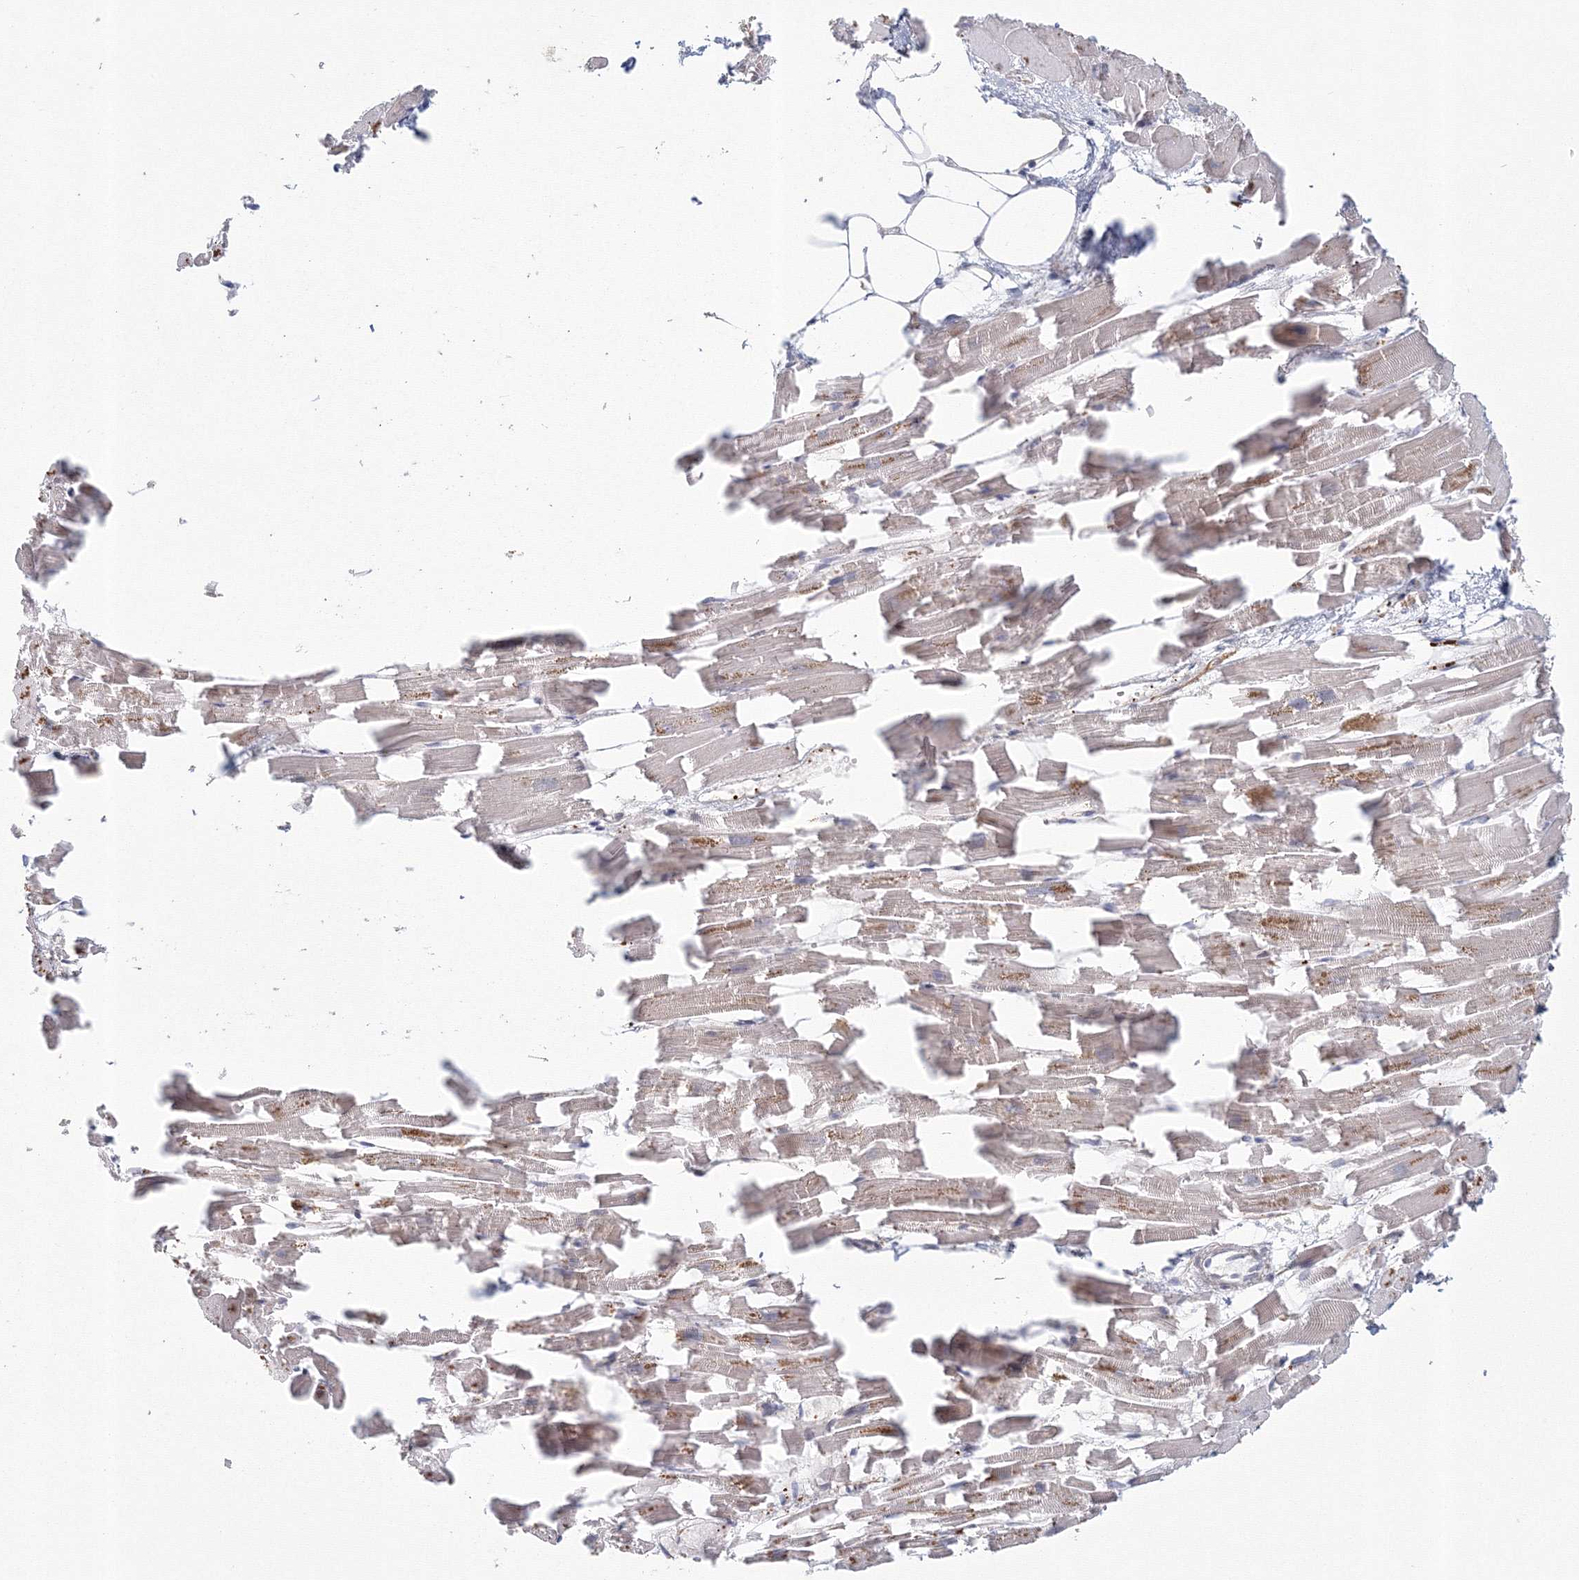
{"staining": {"intensity": "moderate", "quantity": "25%-75%", "location": "cytoplasmic/membranous"}, "tissue": "heart muscle", "cell_type": "Cardiomyocytes", "image_type": "normal", "snomed": [{"axis": "morphology", "description": "Normal tissue, NOS"}, {"axis": "topography", "description": "Heart"}], "caption": "Immunohistochemical staining of normal heart muscle demonstrates 25%-75% levels of moderate cytoplasmic/membranous protein expression in approximately 25%-75% of cardiomyocytes.", "gene": "GRPEL1", "patient": {"sex": "female", "age": 64}}